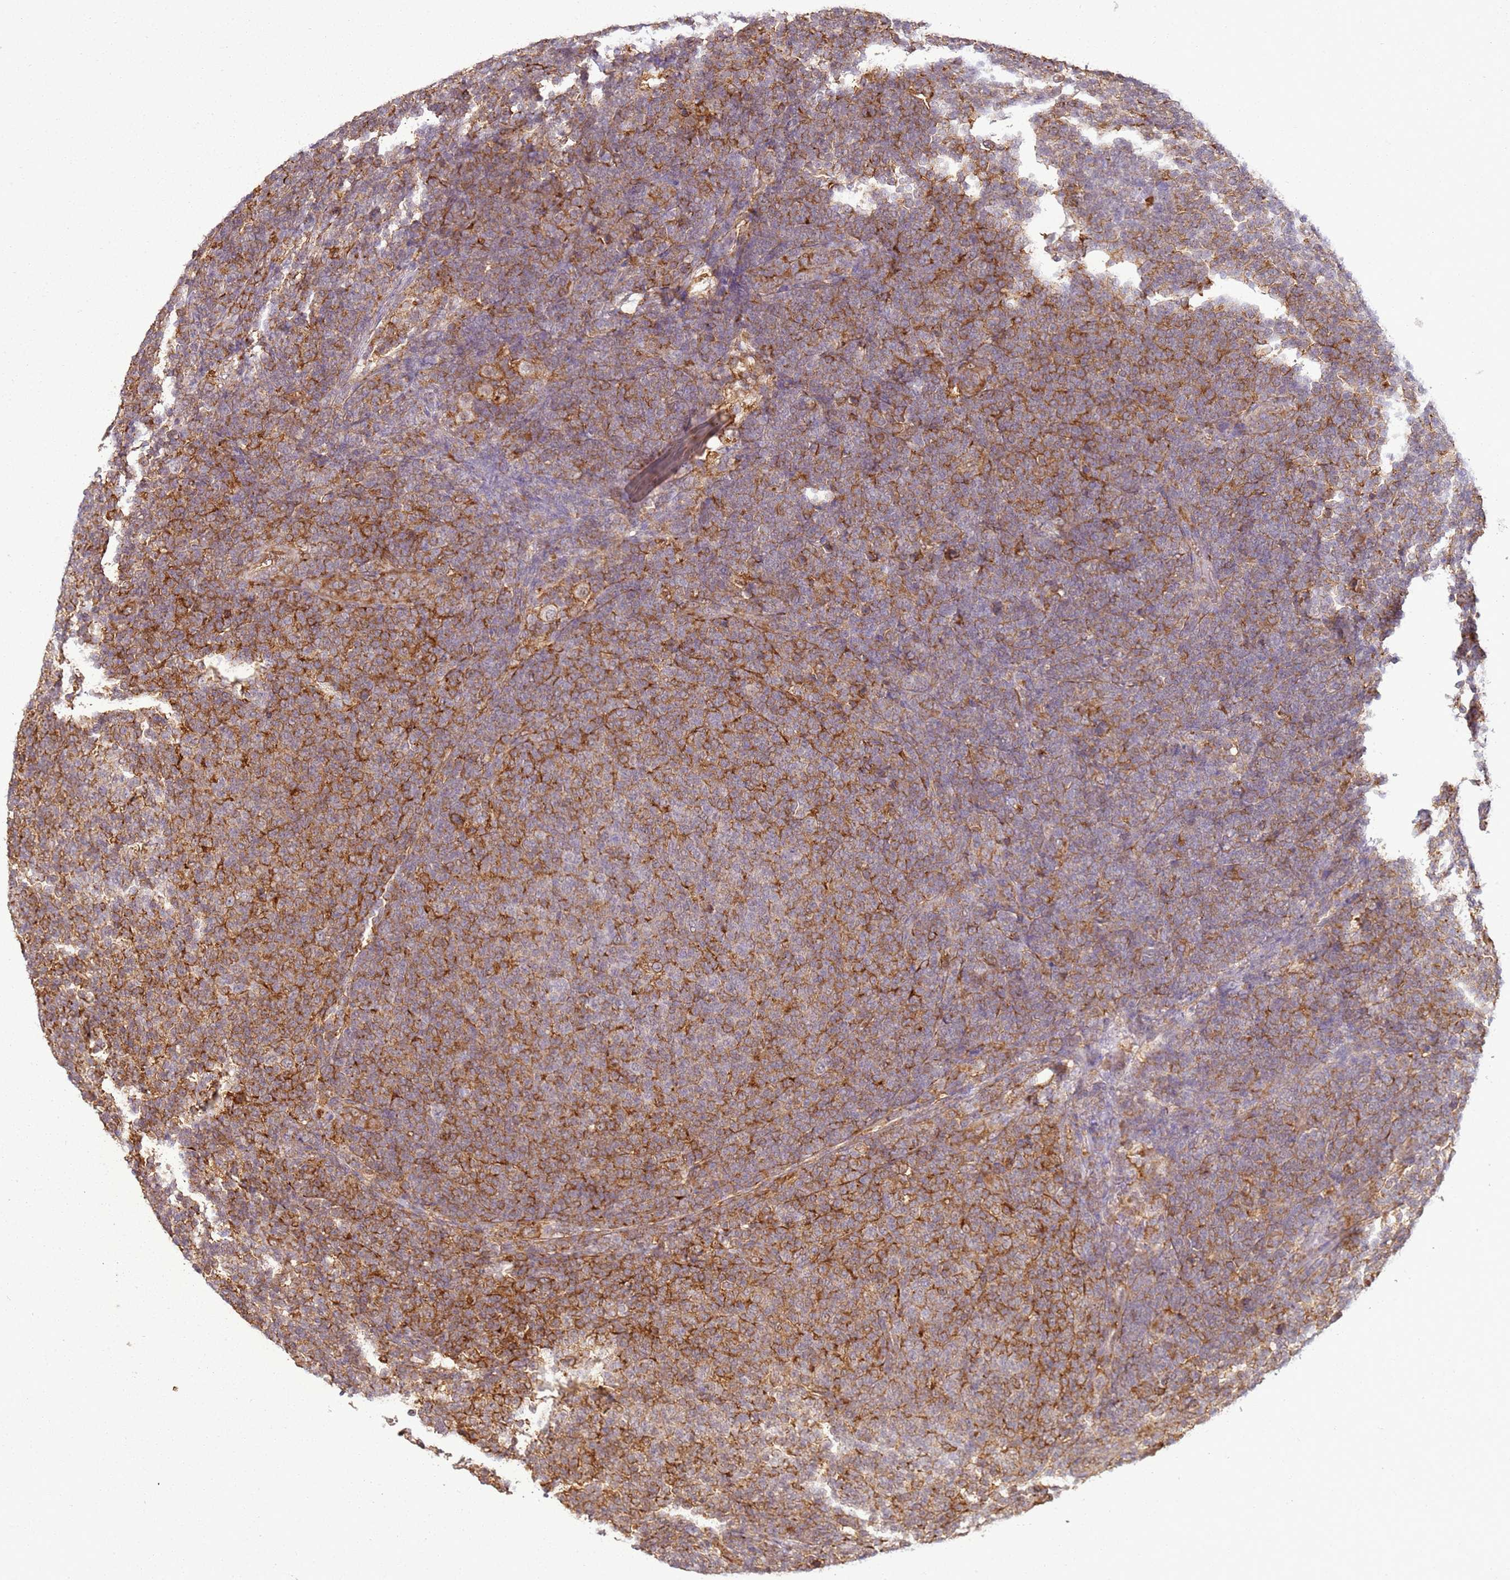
{"staining": {"intensity": "moderate", "quantity": ">75%", "location": "cytoplasmic/membranous"}, "tissue": "lymphoma", "cell_type": "Tumor cells", "image_type": "cancer", "snomed": [{"axis": "morphology", "description": "Malignant lymphoma, non-Hodgkin's type, Low grade"}, {"axis": "topography", "description": "Lymph node"}], "caption": "A brown stain highlights moderate cytoplasmic/membranous expression of a protein in human malignant lymphoma, non-Hodgkin's type (low-grade) tumor cells. (Stains: DAB in brown, nuclei in blue, Microscopy: brightfield microscopy at high magnification).", "gene": "GABRE", "patient": {"sex": "male", "age": 66}}